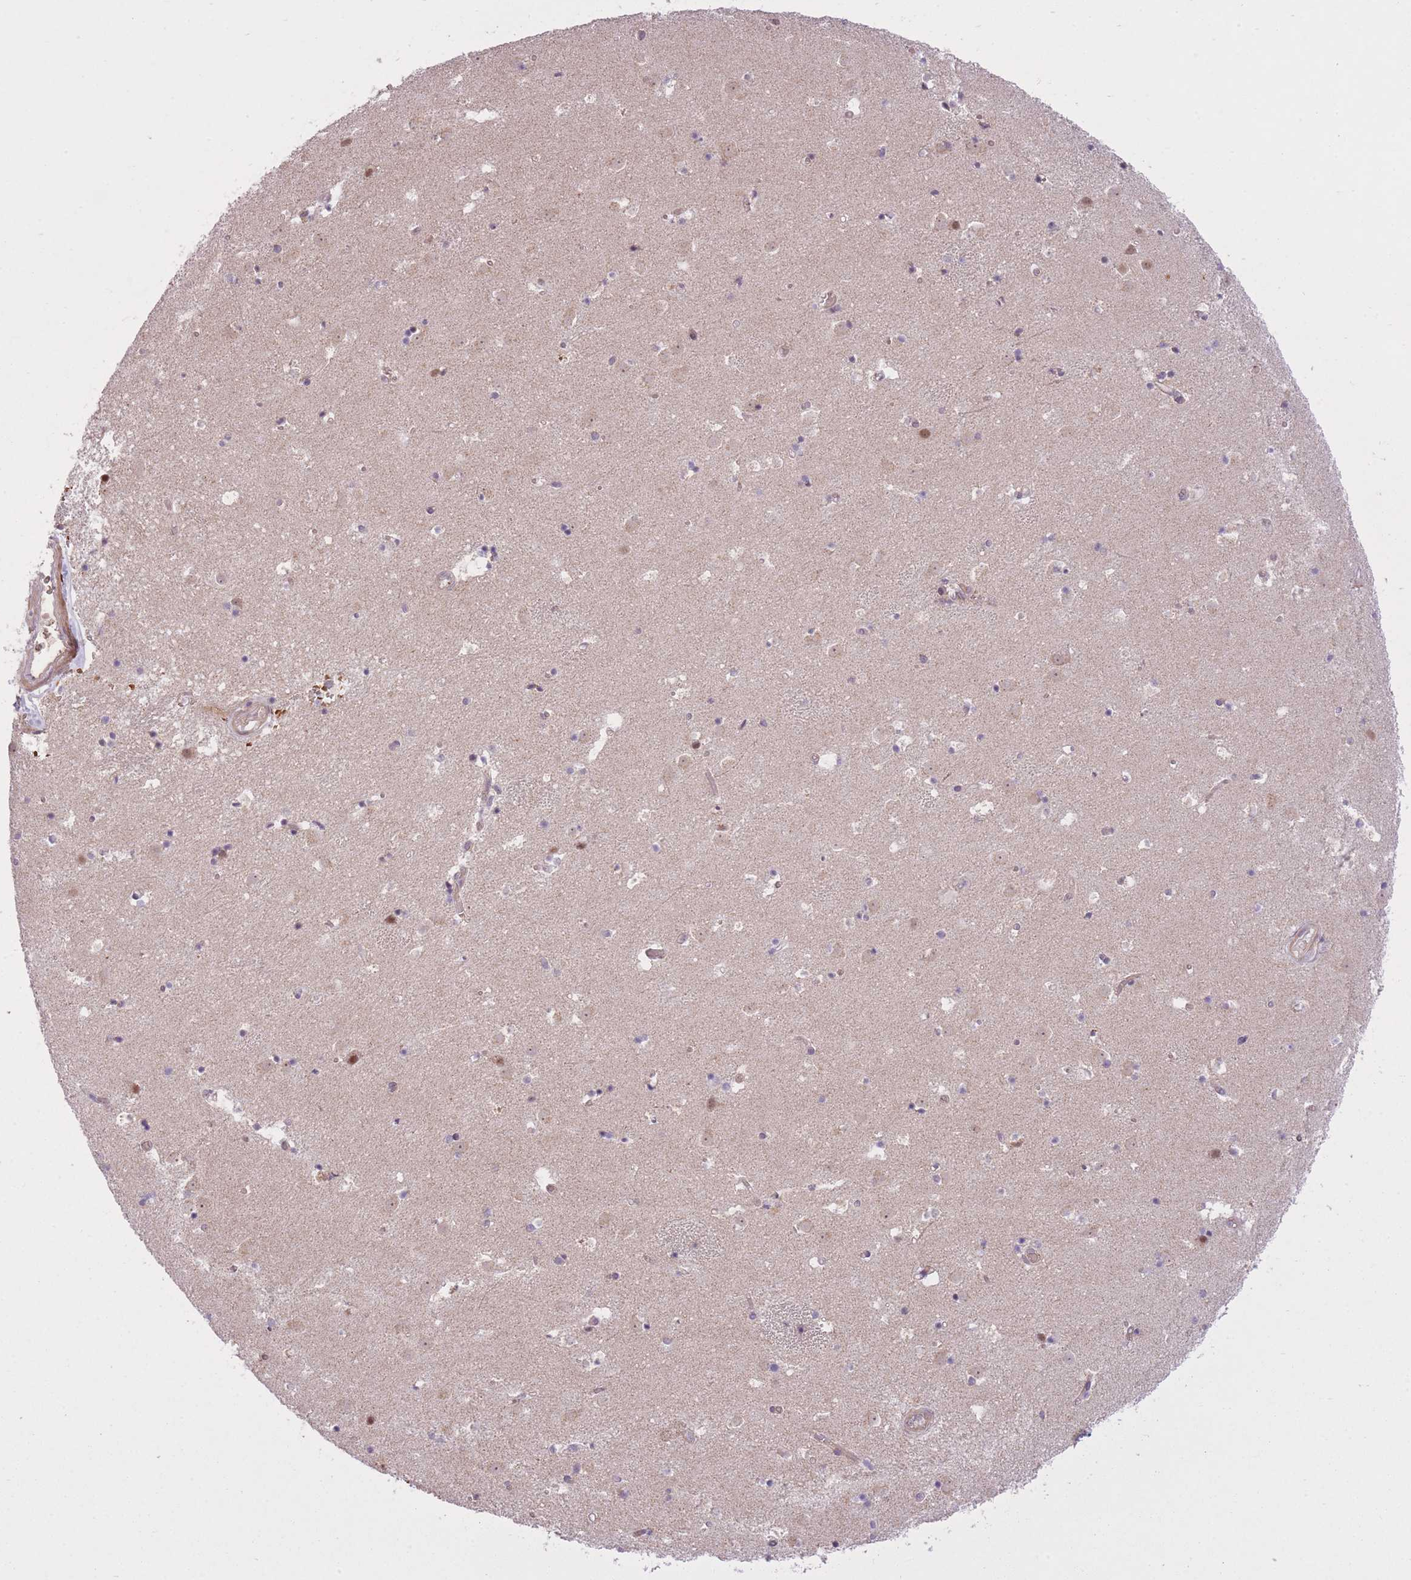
{"staining": {"intensity": "weak", "quantity": "25%-75%", "location": "cytoplasmic/membranous"}, "tissue": "caudate", "cell_type": "Glial cells", "image_type": "normal", "snomed": [{"axis": "morphology", "description": "Normal tissue, NOS"}, {"axis": "topography", "description": "Lateral ventricle wall"}], "caption": "Protein staining shows weak cytoplasmic/membranous staining in about 25%-75% of glial cells in normal caudate. (Brightfield microscopy of DAB IHC at high magnification).", "gene": "POLR3F", "patient": {"sex": "male", "age": 25}}